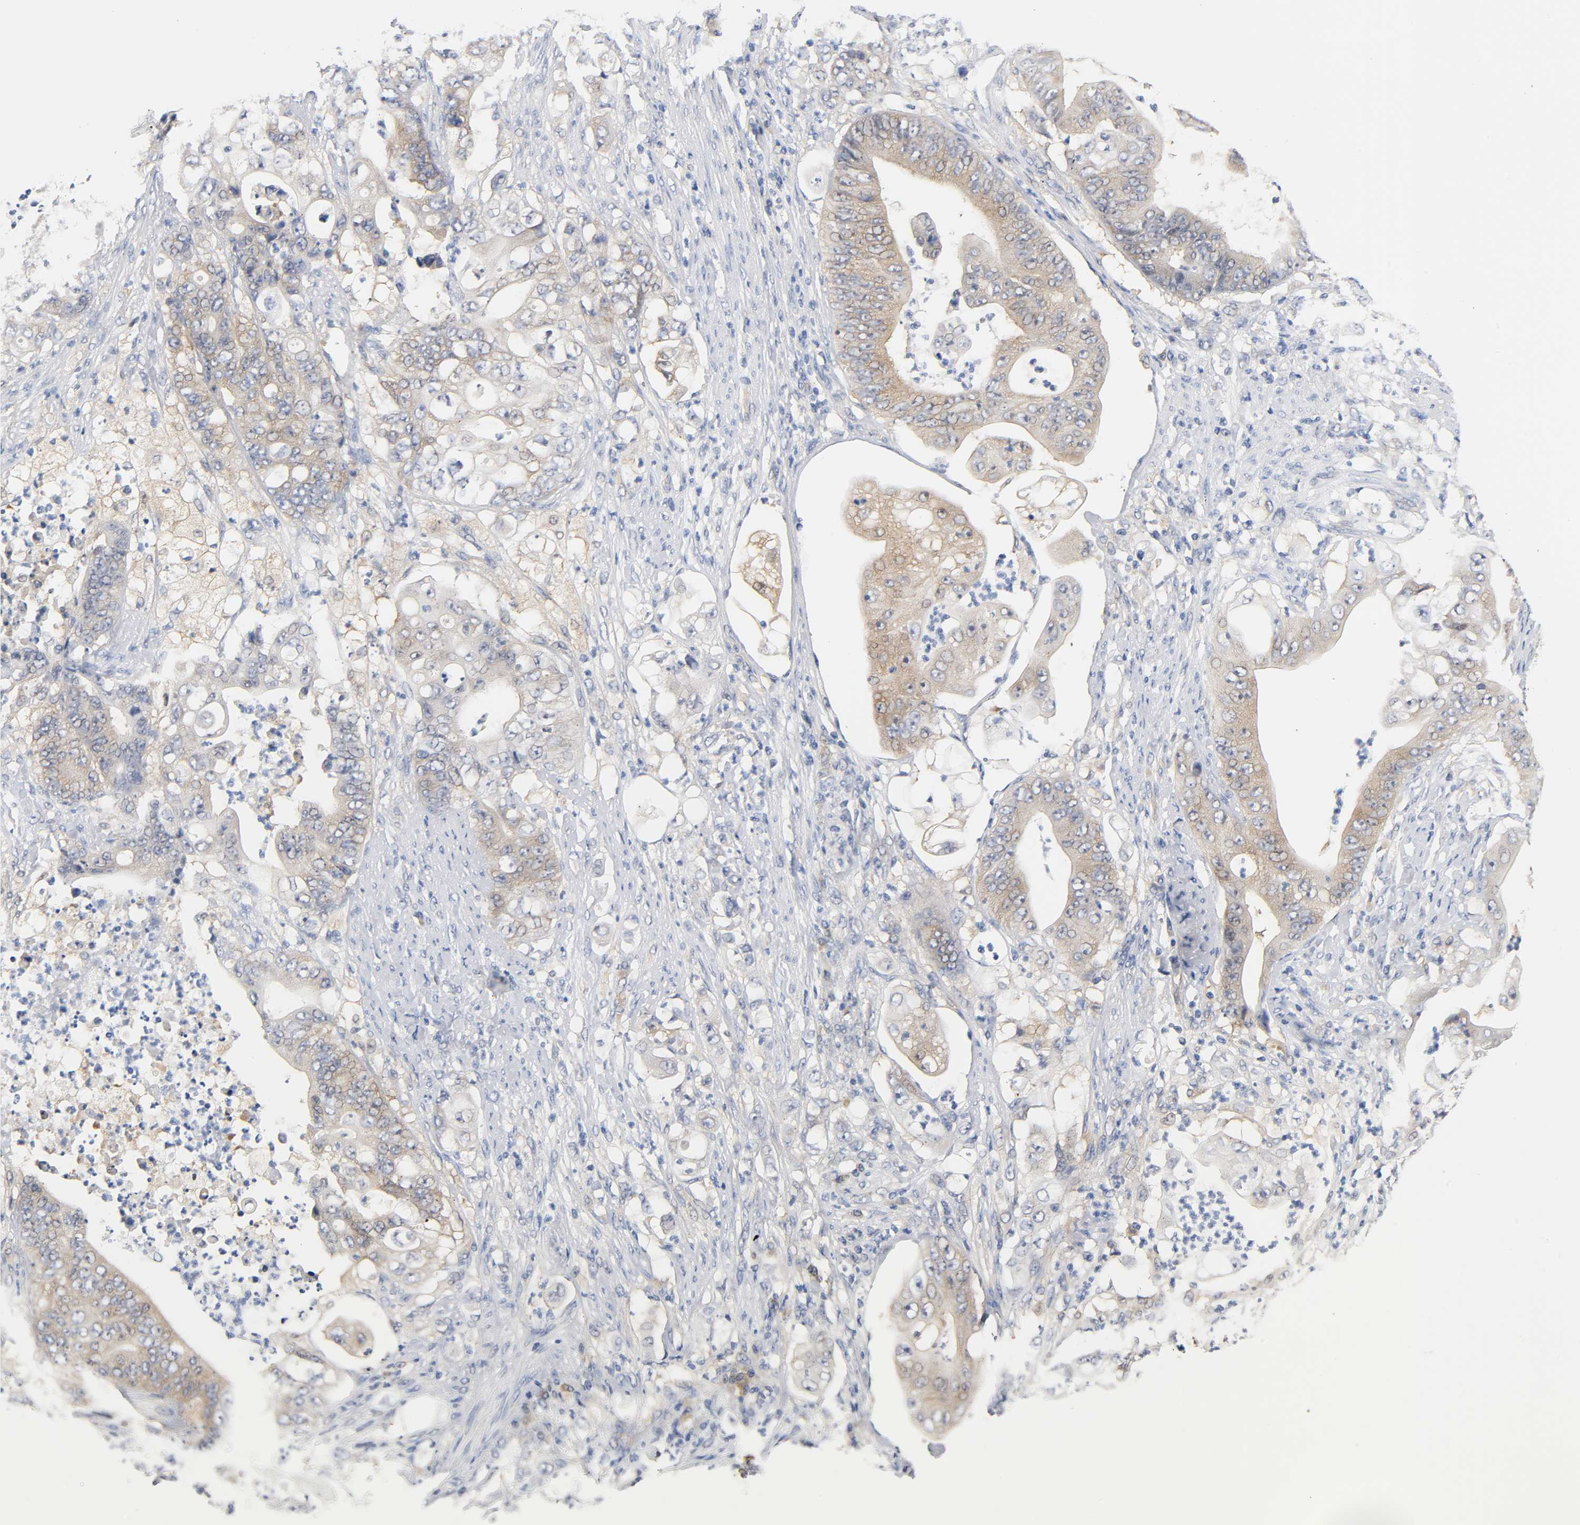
{"staining": {"intensity": "weak", "quantity": ">75%", "location": "cytoplasmic/membranous"}, "tissue": "stomach cancer", "cell_type": "Tumor cells", "image_type": "cancer", "snomed": [{"axis": "morphology", "description": "Adenocarcinoma, NOS"}, {"axis": "topography", "description": "Stomach"}], "caption": "The histopathology image demonstrates immunohistochemical staining of stomach cancer. There is weak cytoplasmic/membranous staining is present in approximately >75% of tumor cells. (DAB (3,3'-diaminobenzidine) IHC, brown staining for protein, blue staining for nuclei).", "gene": "FYN", "patient": {"sex": "female", "age": 73}}